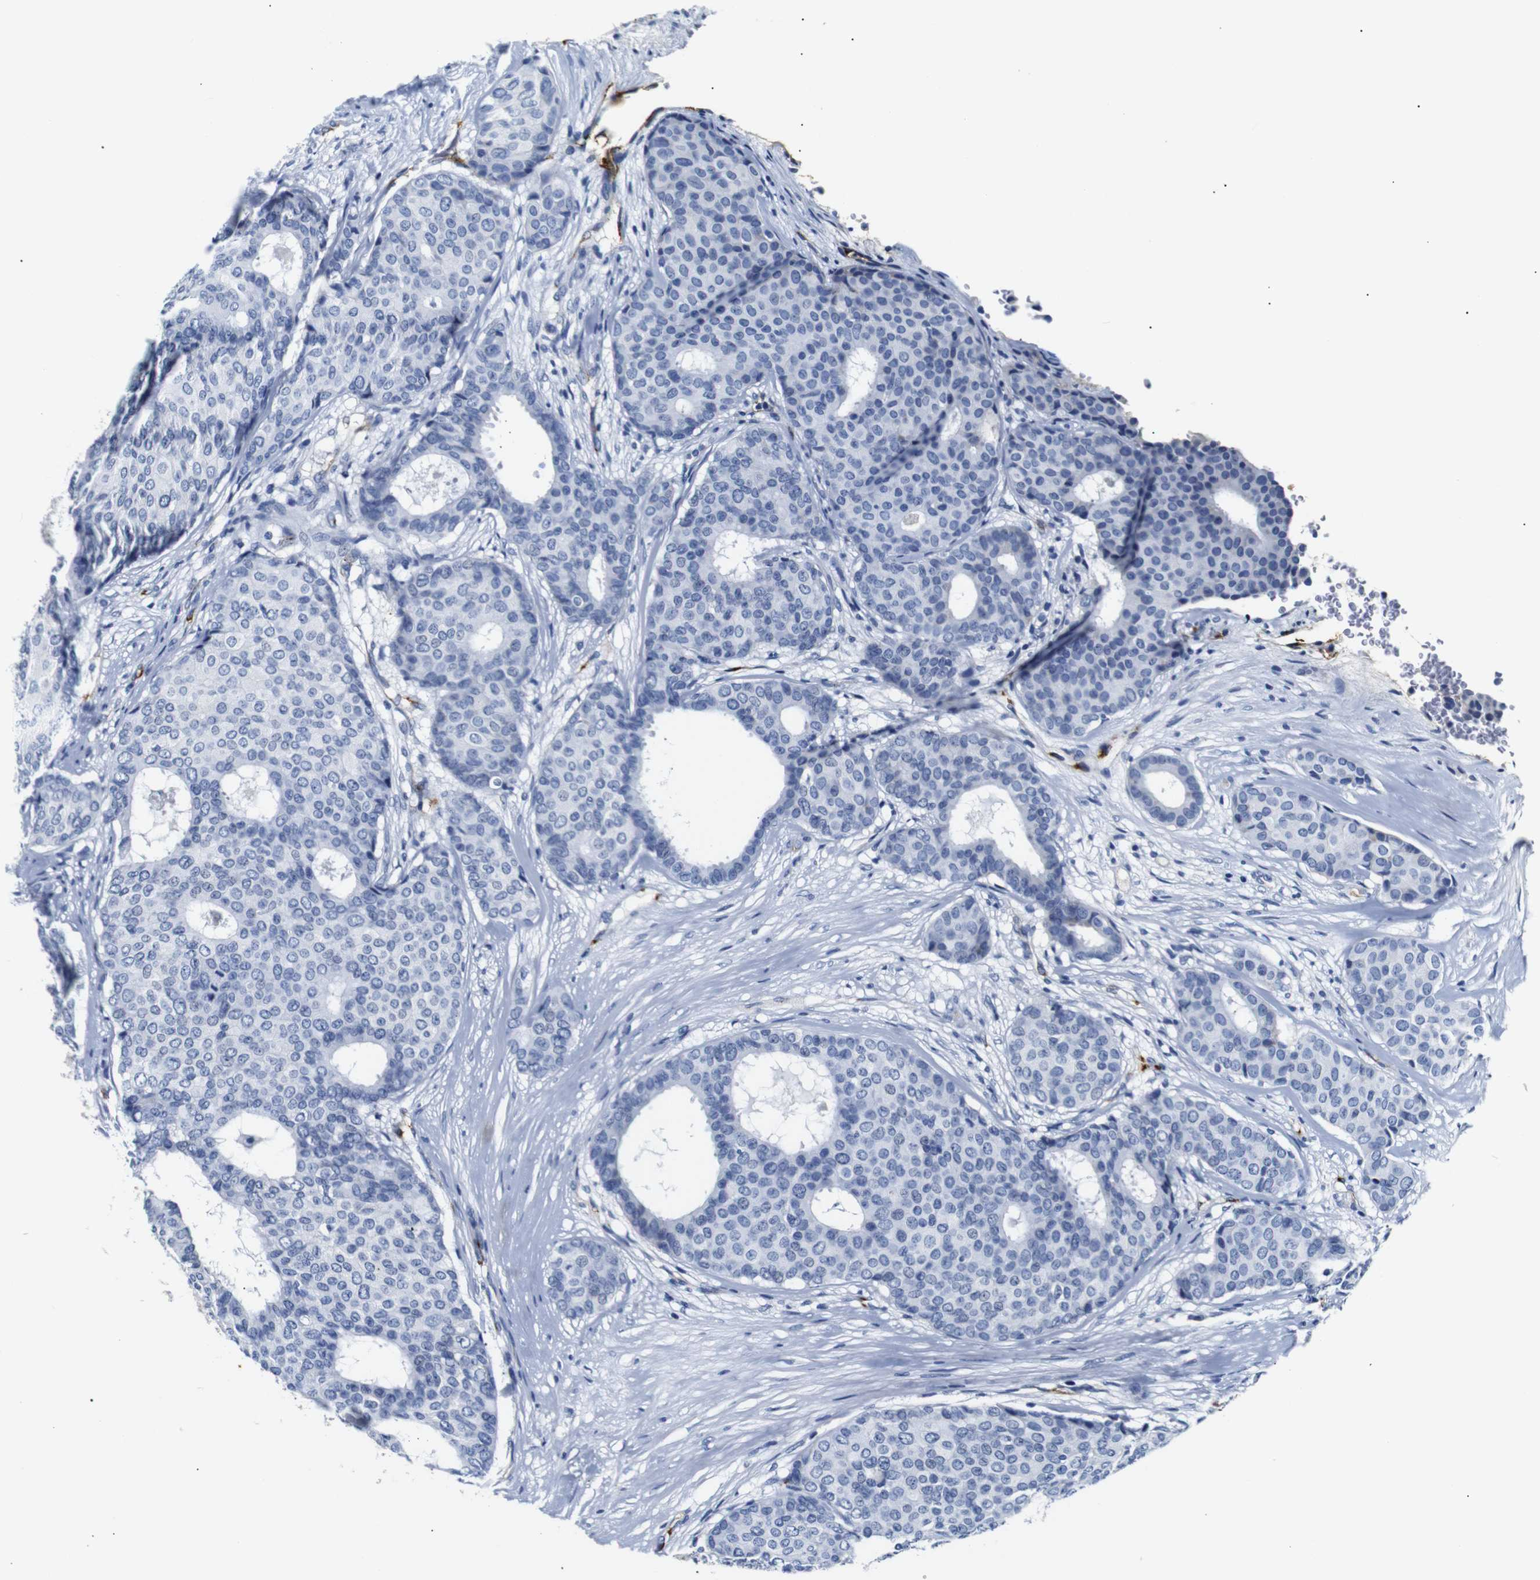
{"staining": {"intensity": "negative", "quantity": "none", "location": "none"}, "tissue": "breast cancer", "cell_type": "Tumor cells", "image_type": "cancer", "snomed": [{"axis": "morphology", "description": "Duct carcinoma"}, {"axis": "topography", "description": "Breast"}], "caption": "Human breast infiltrating ductal carcinoma stained for a protein using immunohistochemistry (IHC) shows no expression in tumor cells.", "gene": "MUC4", "patient": {"sex": "female", "age": 75}}